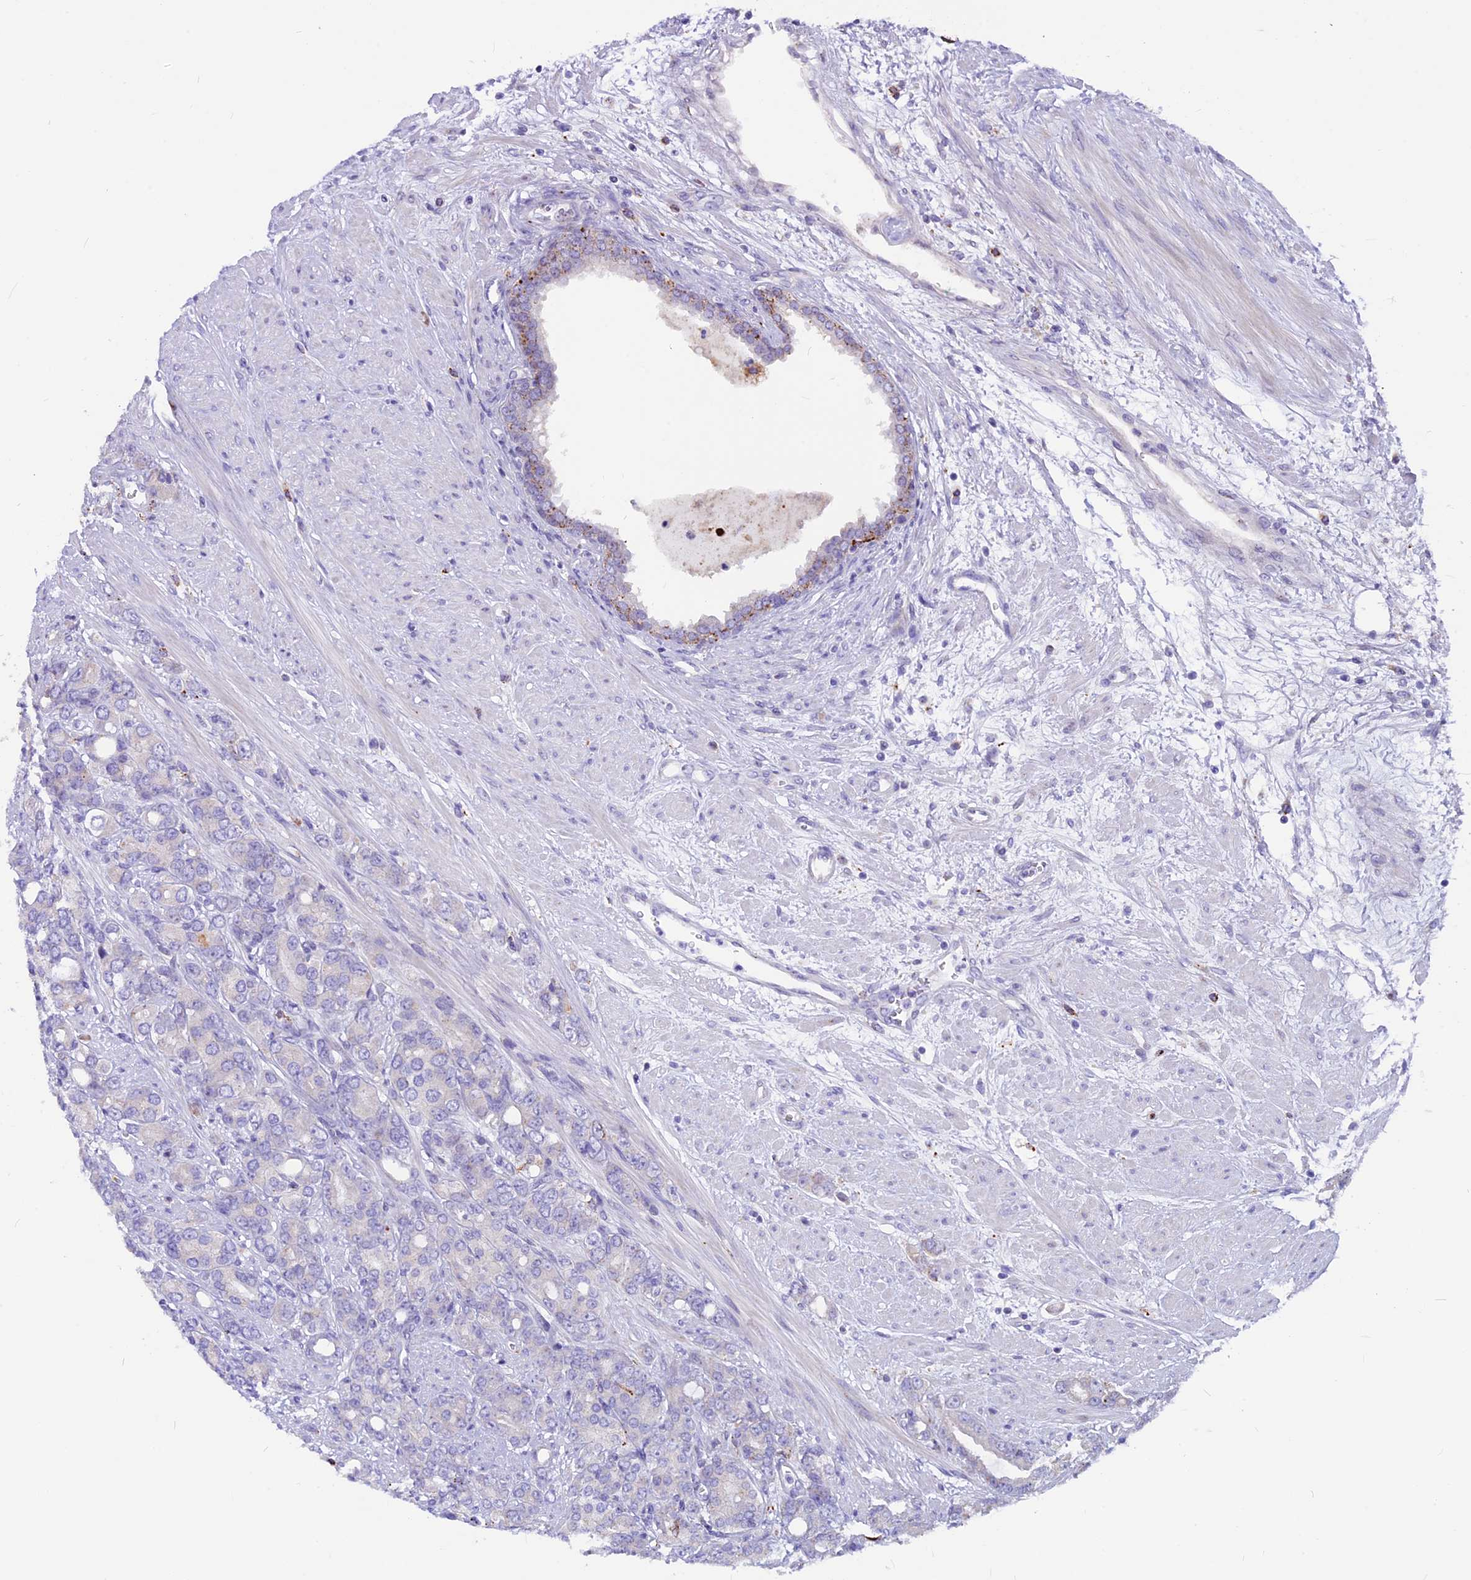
{"staining": {"intensity": "negative", "quantity": "none", "location": "none"}, "tissue": "prostate cancer", "cell_type": "Tumor cells", "image_type": "cancer", "snomed": [{"axis": "morphology", "description": "Adenocarcinoma, High grade"}, {"axis": "topography", "description": "Prostate"}], "caption": "High power microscopy image of an IHC photomicrograph of prostate high-grade adenocarcinoma, revealing no significant expression in tumor cells.", "gene": "THRSP", "patient": {"sex": "male", "age": 62}}